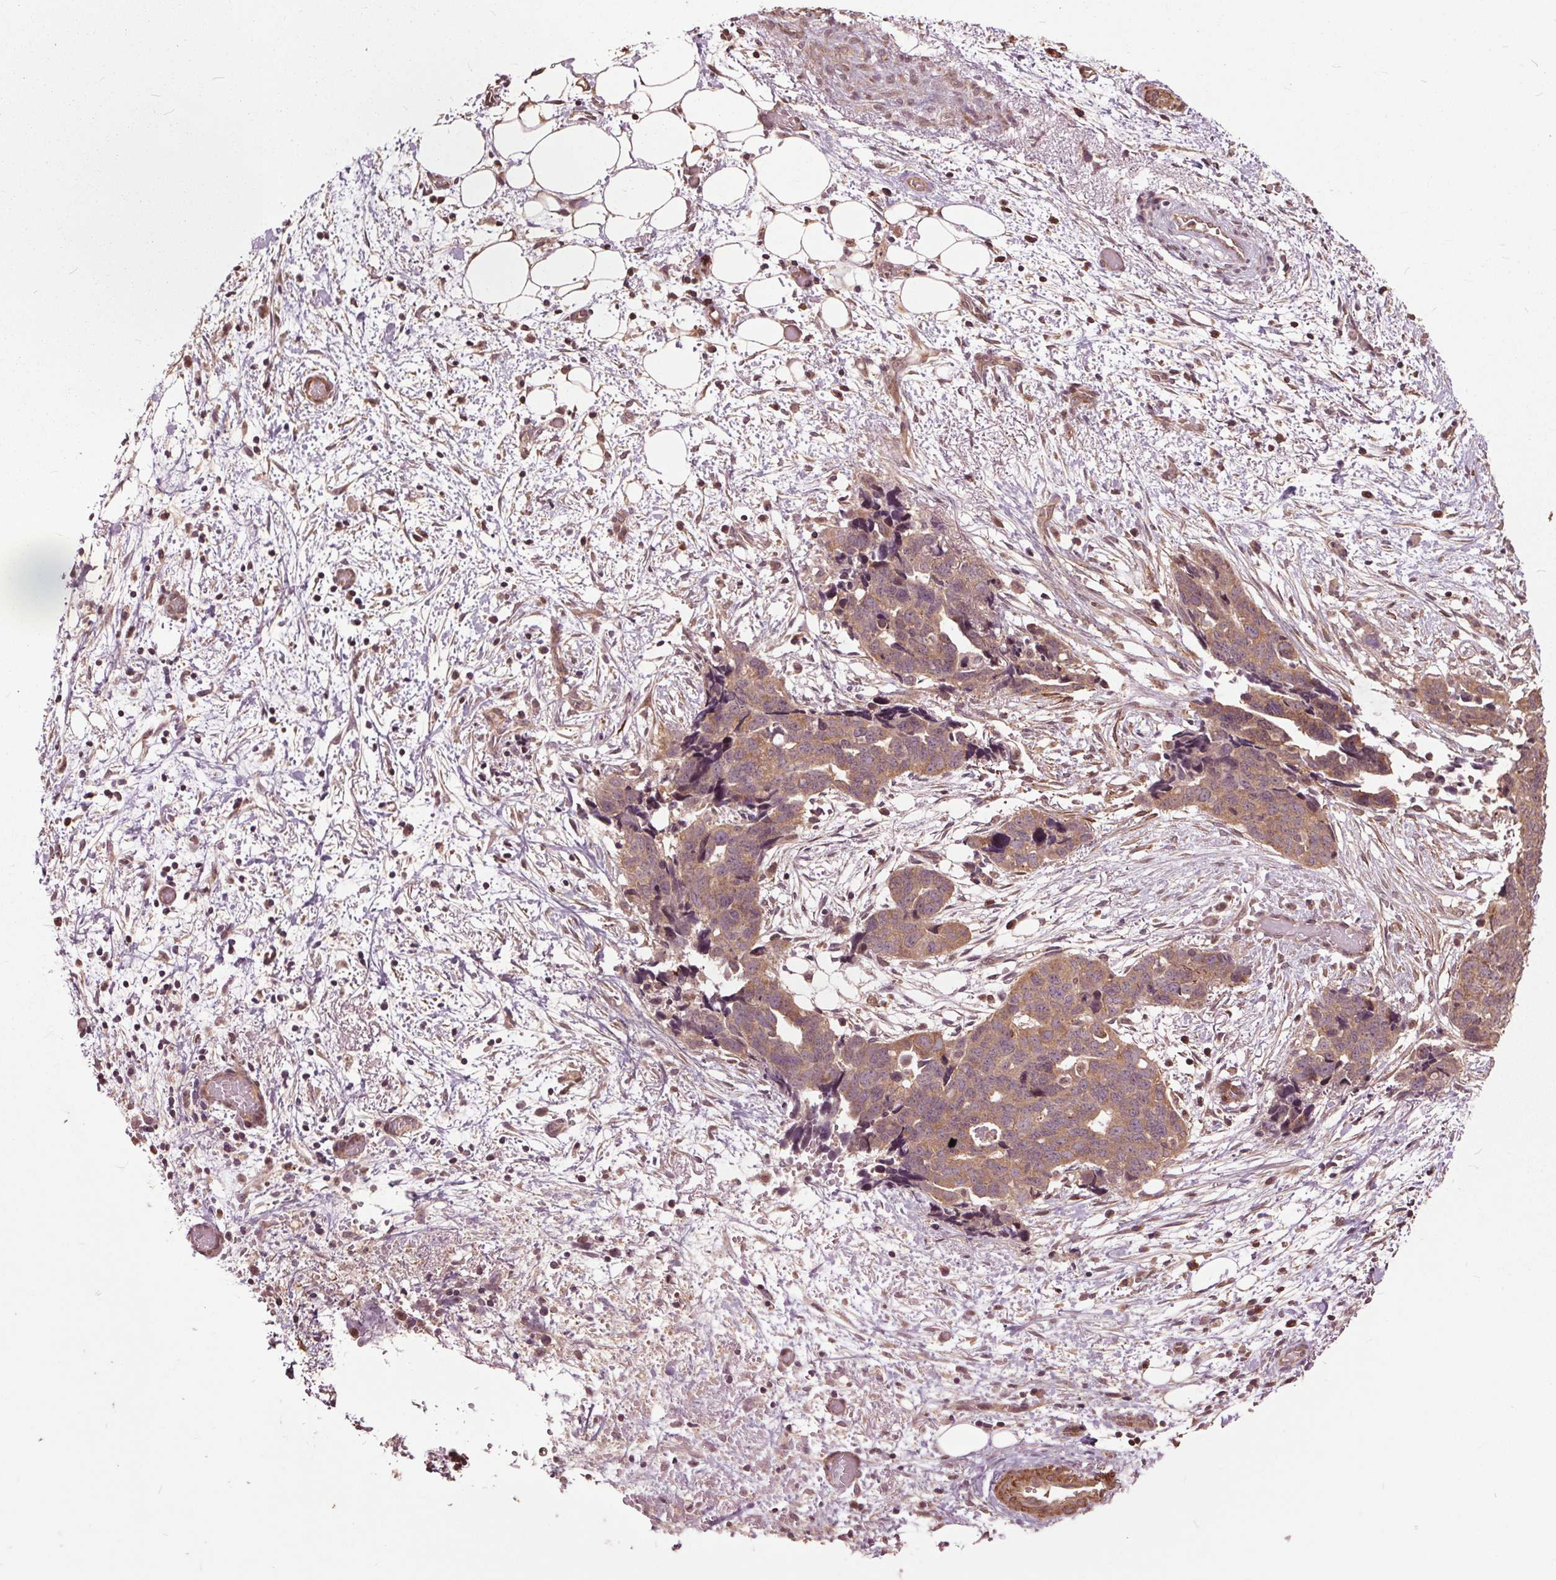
{"staining": {"intensity": "moderate", "quantity": ">75%", "location": "cytoplasmic/membranous"}, "tissue": "ovarian cancer", "cell_type": "Tumor cells", "image_type": "cancer", "snomed": [{"axis": "morphology", "description": "Cystadenocarcinoma, serous, NOS"}, {"axis": "topography", "description": "Ovary"}], "caption": "The histopathology image reveals a brown stain indicating the presence of a protein in the cytoplasmic/membranous of tumor cells in serous cystadenocarcinoma (ovarian).", "gene": "CEP95", "patient": {"sex": "female", "age": 69}}